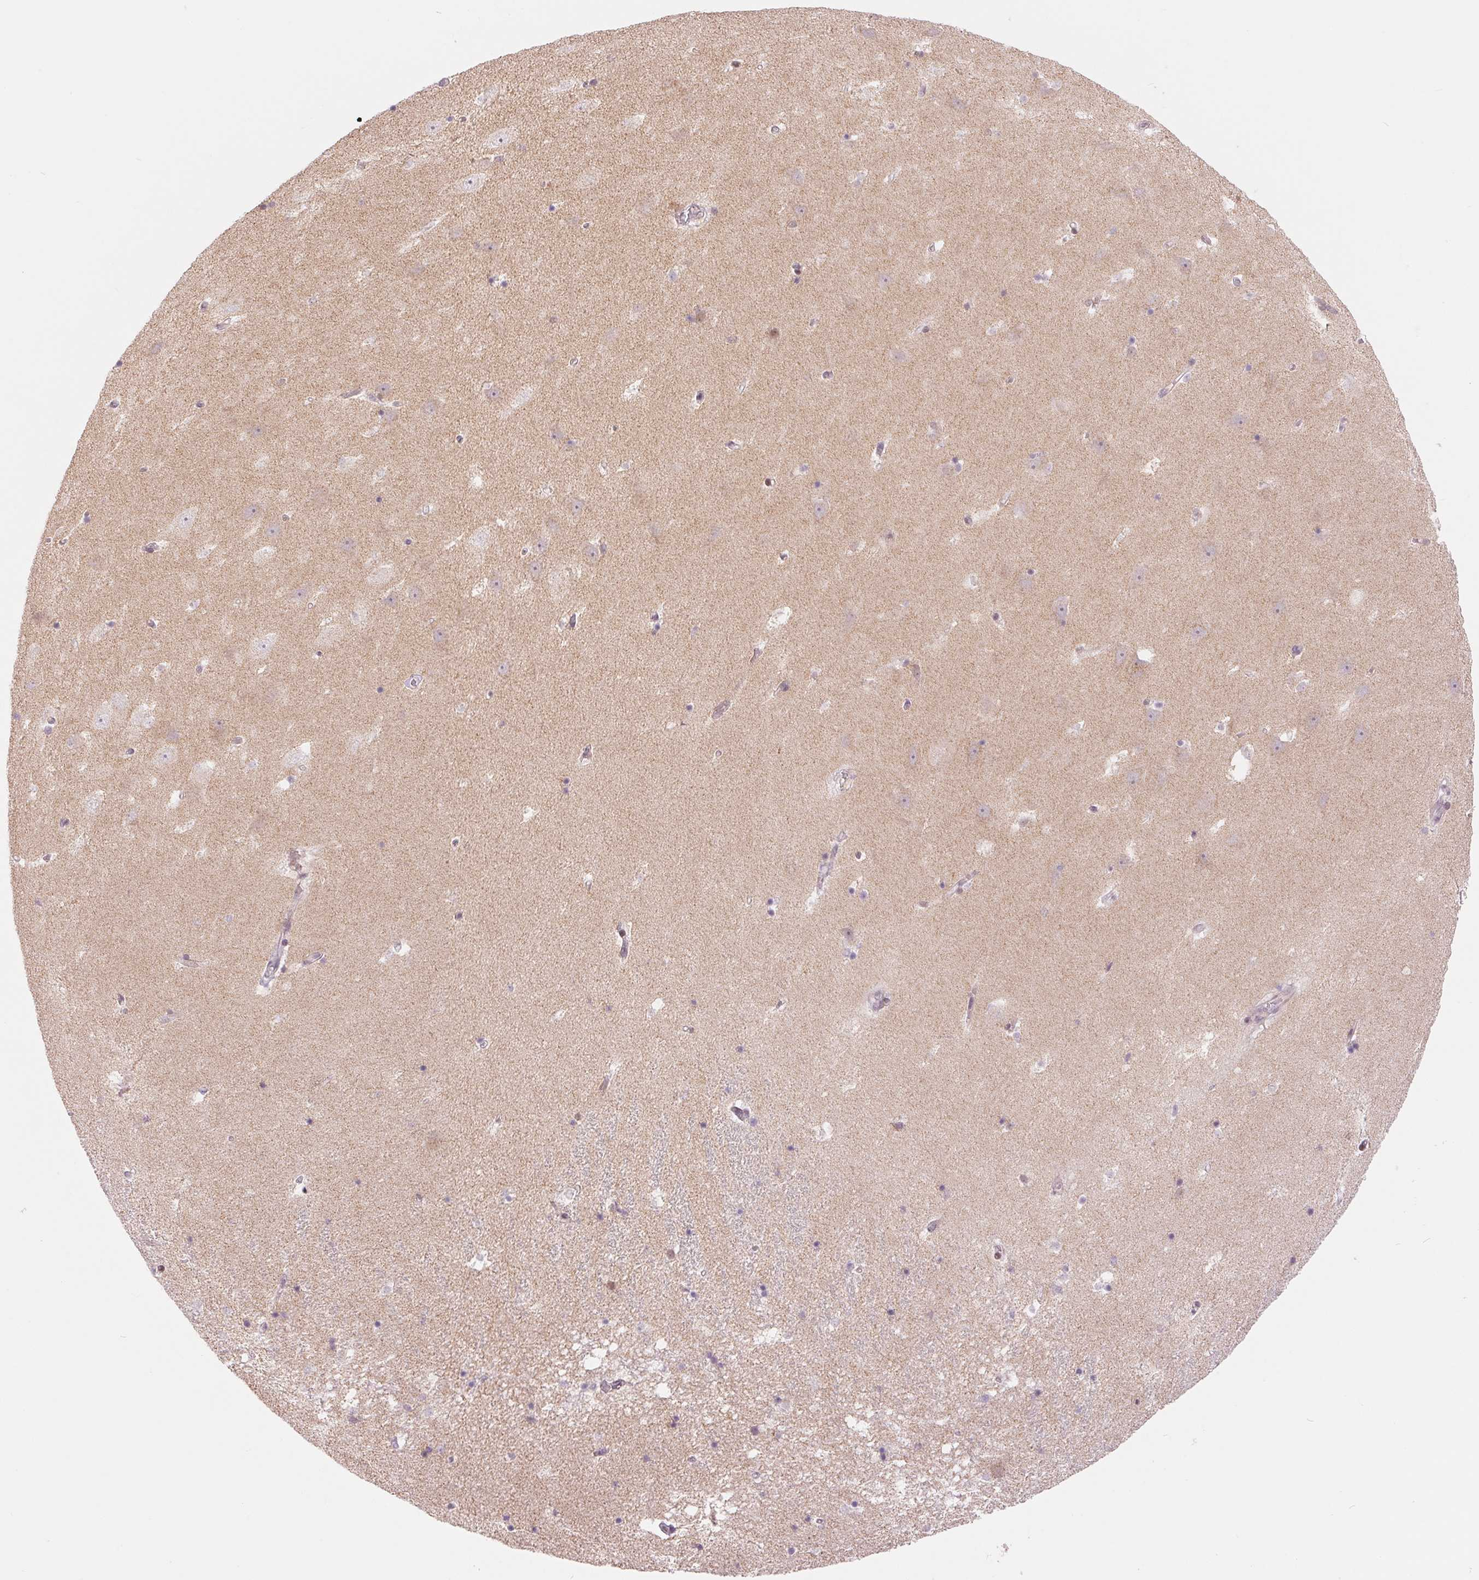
{"staining": {"intensity": "negative", "quantity": "none", "location": "none"}, "tissue": "hippocampus", "cell_type": "Glial cells", "image_type": "normal", "snomed": [{"axis": "morphology", "description": "Normal tissue, NOS"}, {"axis": "topography", "description": "Hippocampus"}], "caption": "Immunohistochemistry photomicrograph of normal hippocampus: human hippocampus stained with DAB shows no significant protein positivity in glial cells.", "gene": "ARHGAP32", "patient": {"sex": "male", "age": 58}}